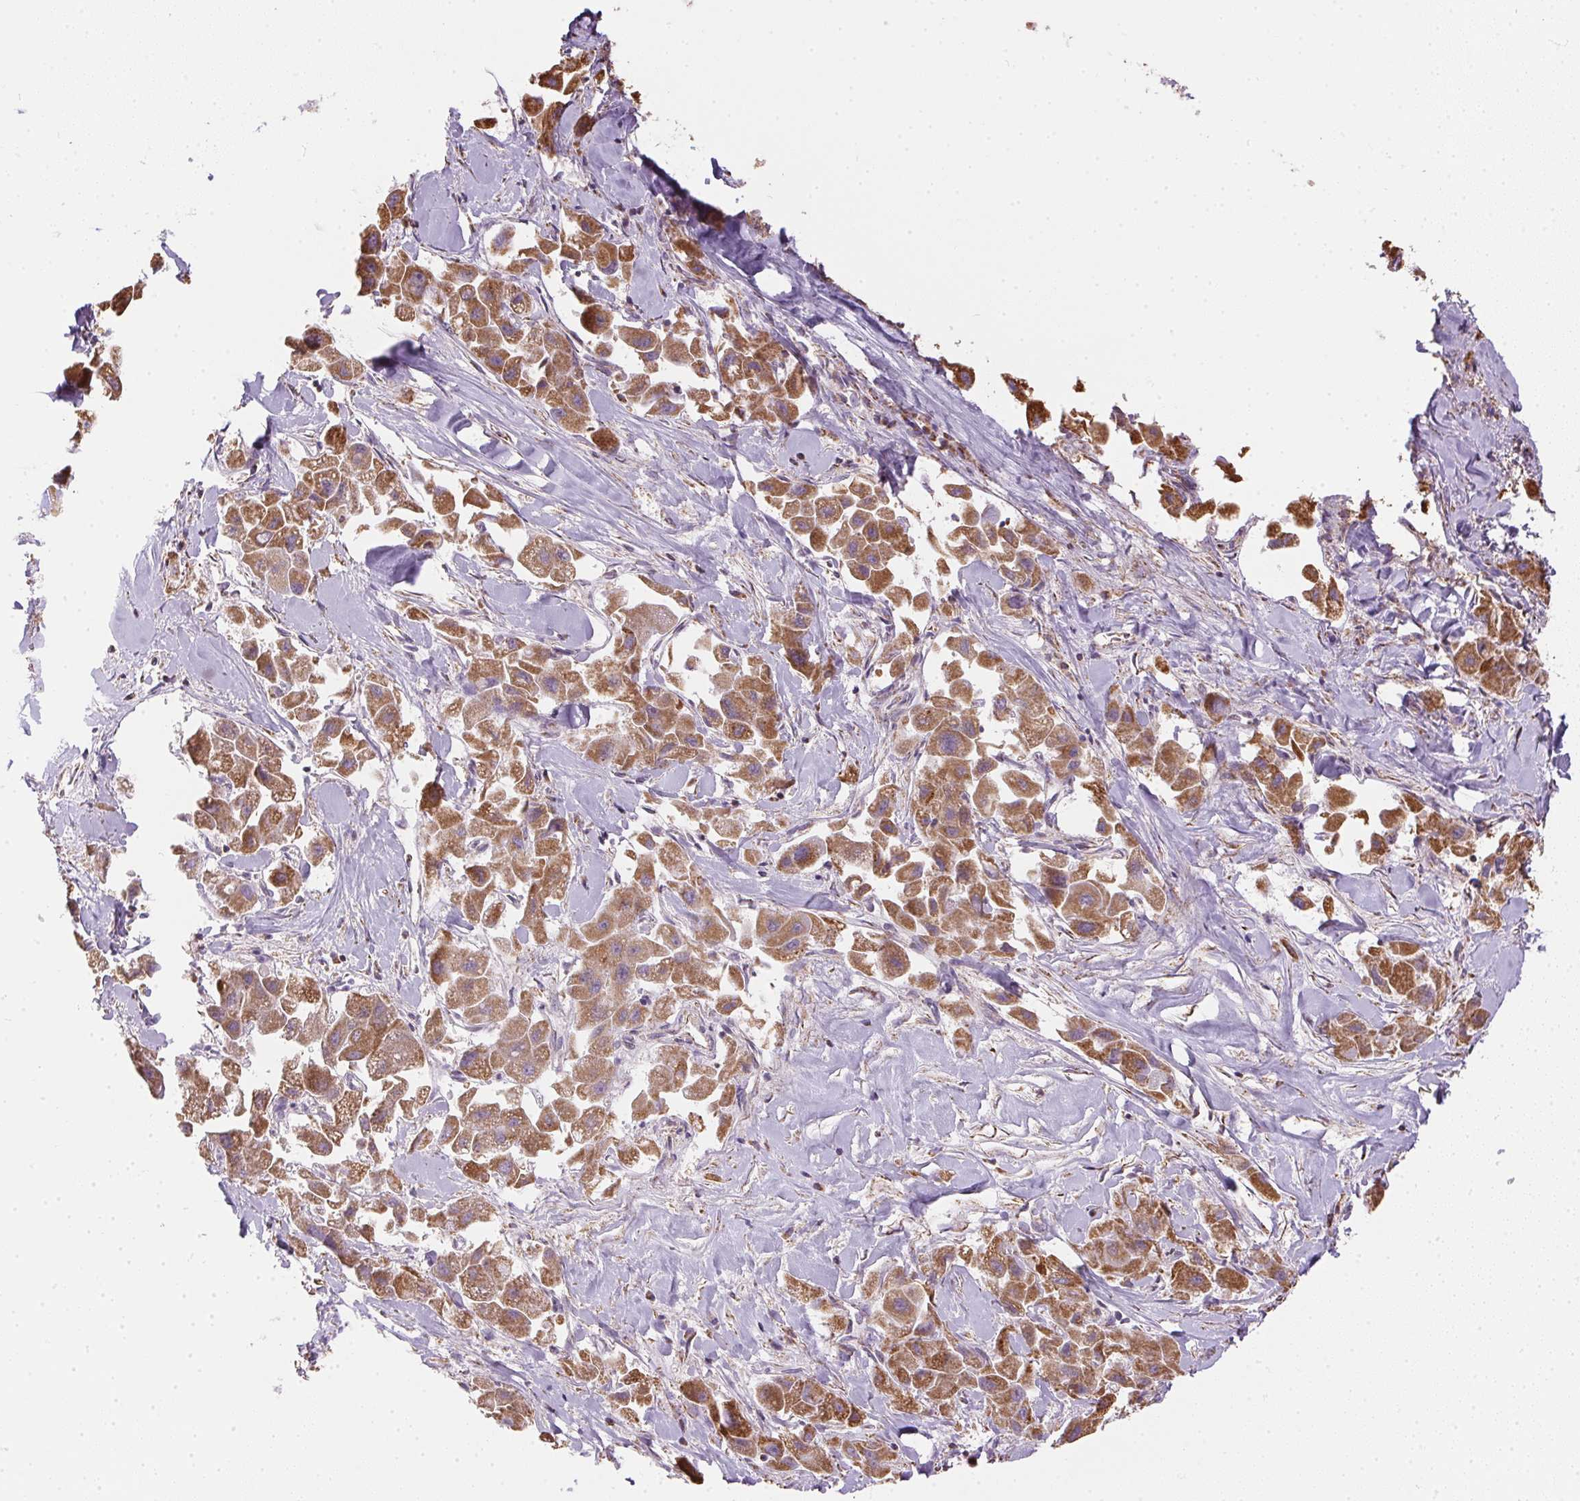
{"staining": {"intensity": "strong", "quantity": ">75%", "location": "cytoplasmic/membranous"}, "tissue": "liver cancer", "cell_type": "Tumor cells", "image_type": "cancer", "snomed": [{"axis": "morphology", "description": "Carcinoma, Hepatocellular, NOS"}, {"axis": "topography", "description": "Liver"}], "caption": "Human hepatocellular carcinoma (liver) stained with a brown dye reveals strong cytoplasmic/membranous positive expression in about >75% of tumor cells.", "gene": "MAPK11", "patient": {"sex": "male", "age": 24}}